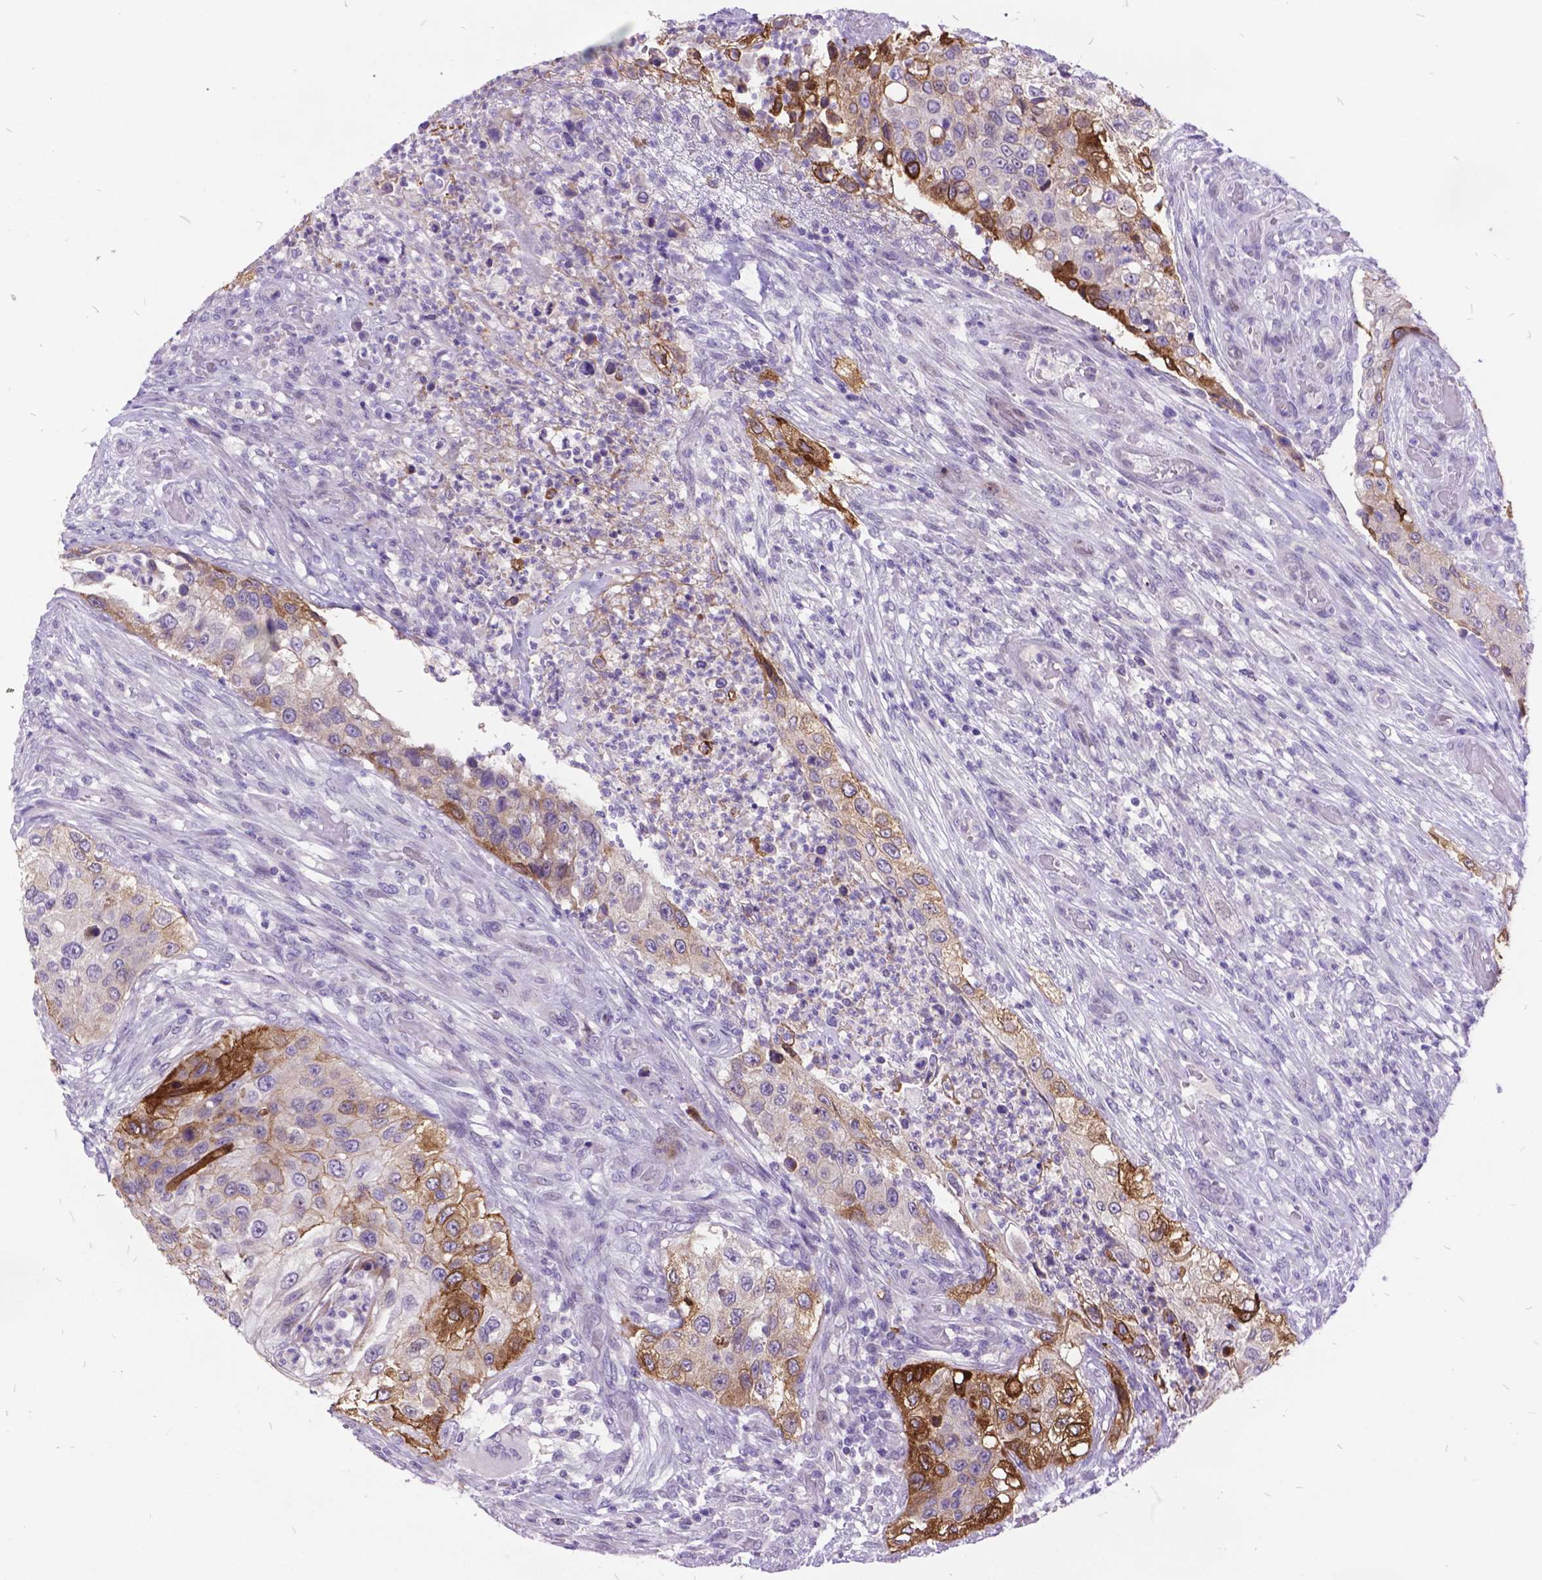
{"staining": {"intensity": "strong", "quantity": "<25%", "location": "cytoplasmic/membranous"}, "tissue": "urothelial cancer", "cell_type": "Tumor cells", "image_type": "cancer", "snomed": [{"axis": "morphology", "description": "Urothelial carcinoma, High grade"}, {"axis": "topography", "description": "Urinary bladder"}], "caption": "Strong cytoplasmic/membranous expression is present in approximately <25% of tumor cells in urothelial cancer.", "gene": "ITGB6", "patient": {"sex": "female", "age": 60}}